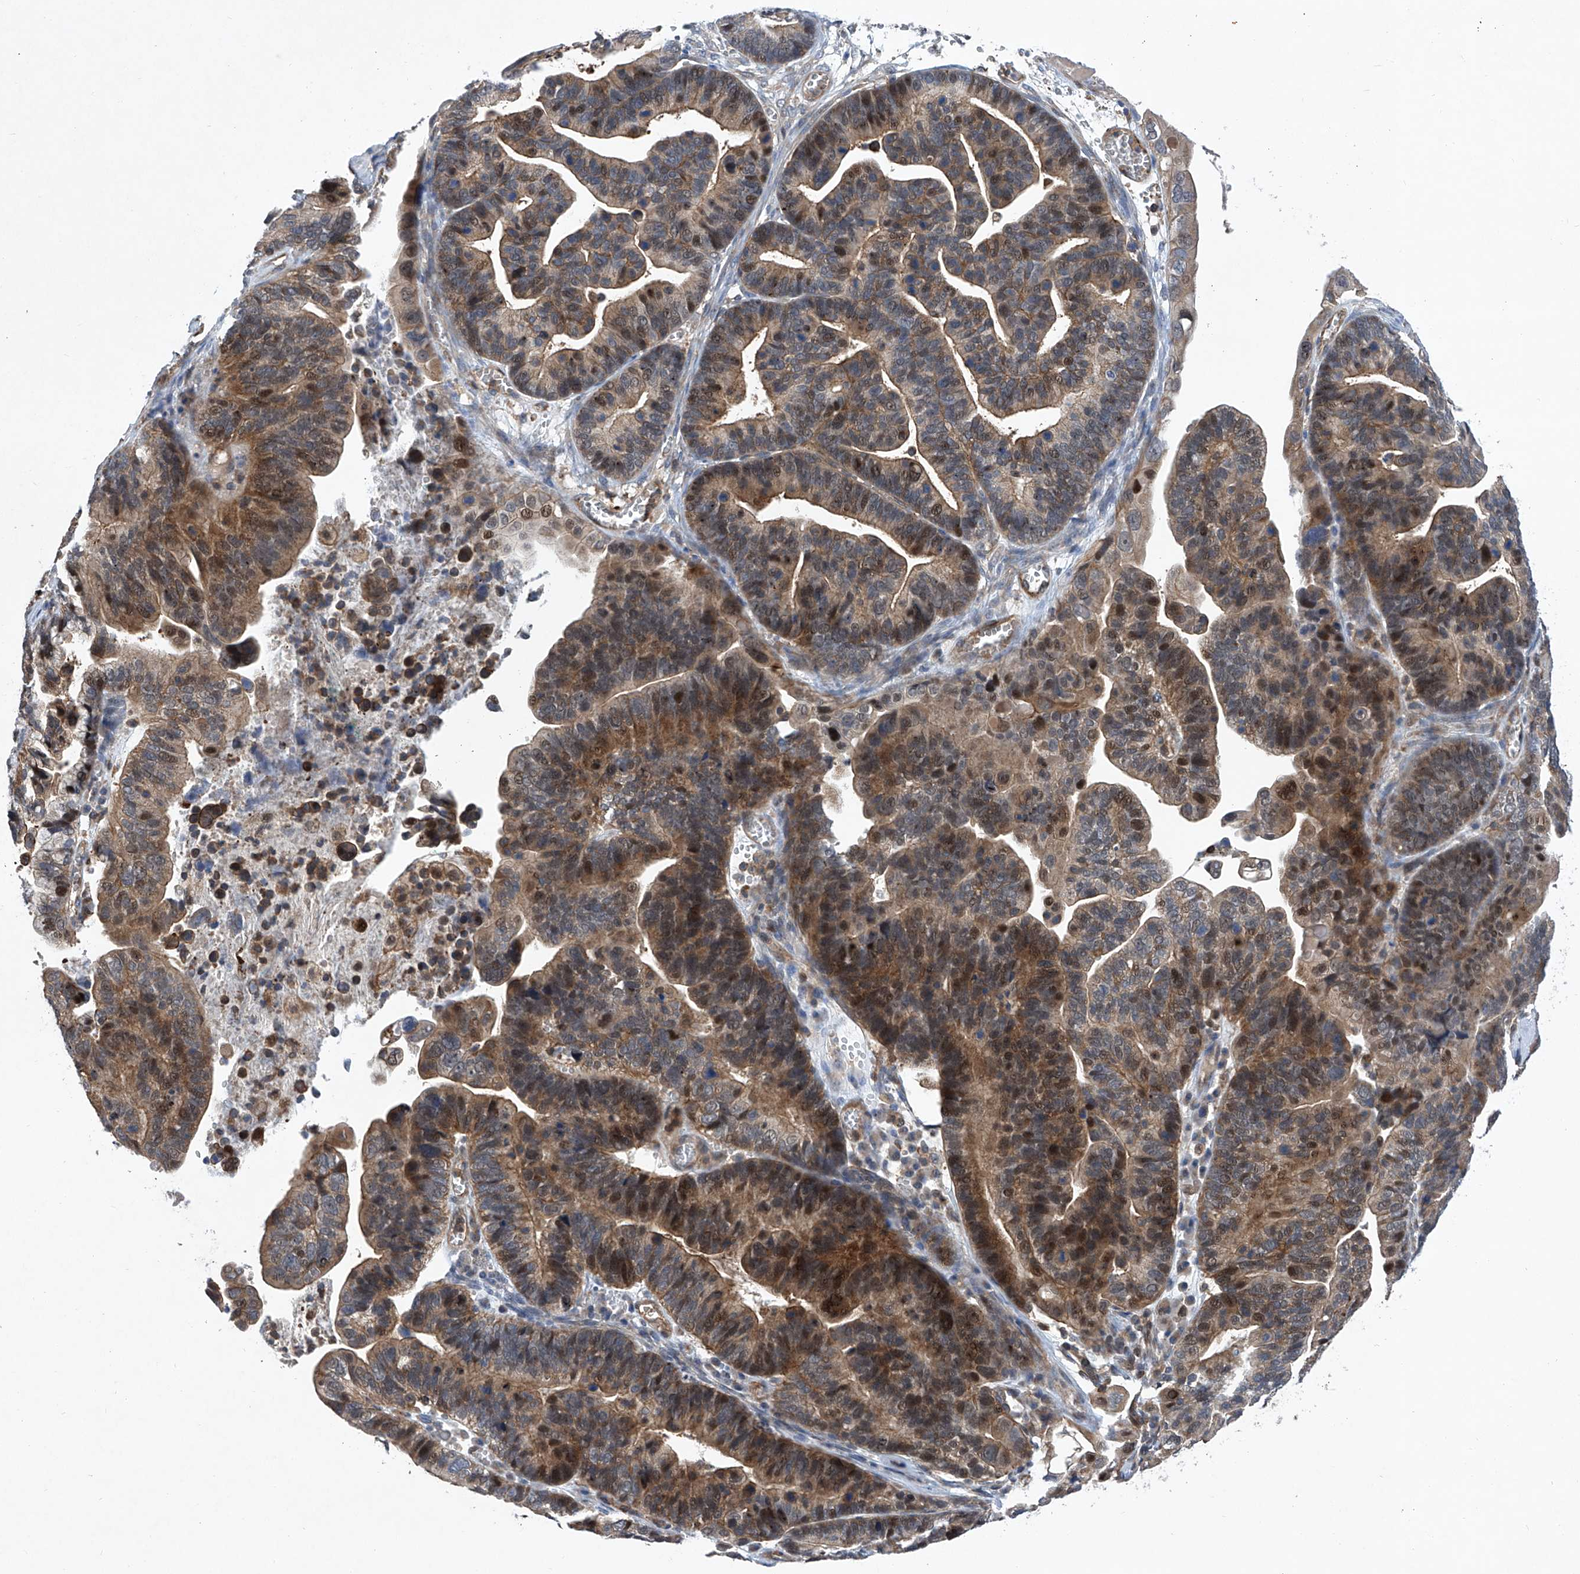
{"staining": {"intensity": "moderate", "quantity": "25%-75%", "location": "cytoplasmic/membranous,nuclear"}, "tissue": "ovarian cancer", "cell_type": "Tumor cells", "image_type": "cancer", "snomed": [{"axis": "morphology", "description": "Cystadenocarcinoma, serous, NOS"}, {"axis": "topography", "description": "Ovary"}], "caption": "The micrograph shows staining of serous cystadenocarcinoma (ovarian), revealing moderate cytoplasmic/membranous and nuclear protein expression (brown color) within tumor cells.", "gene": "NT5C3A", "patient": {"sex": "female", "age": 56}}